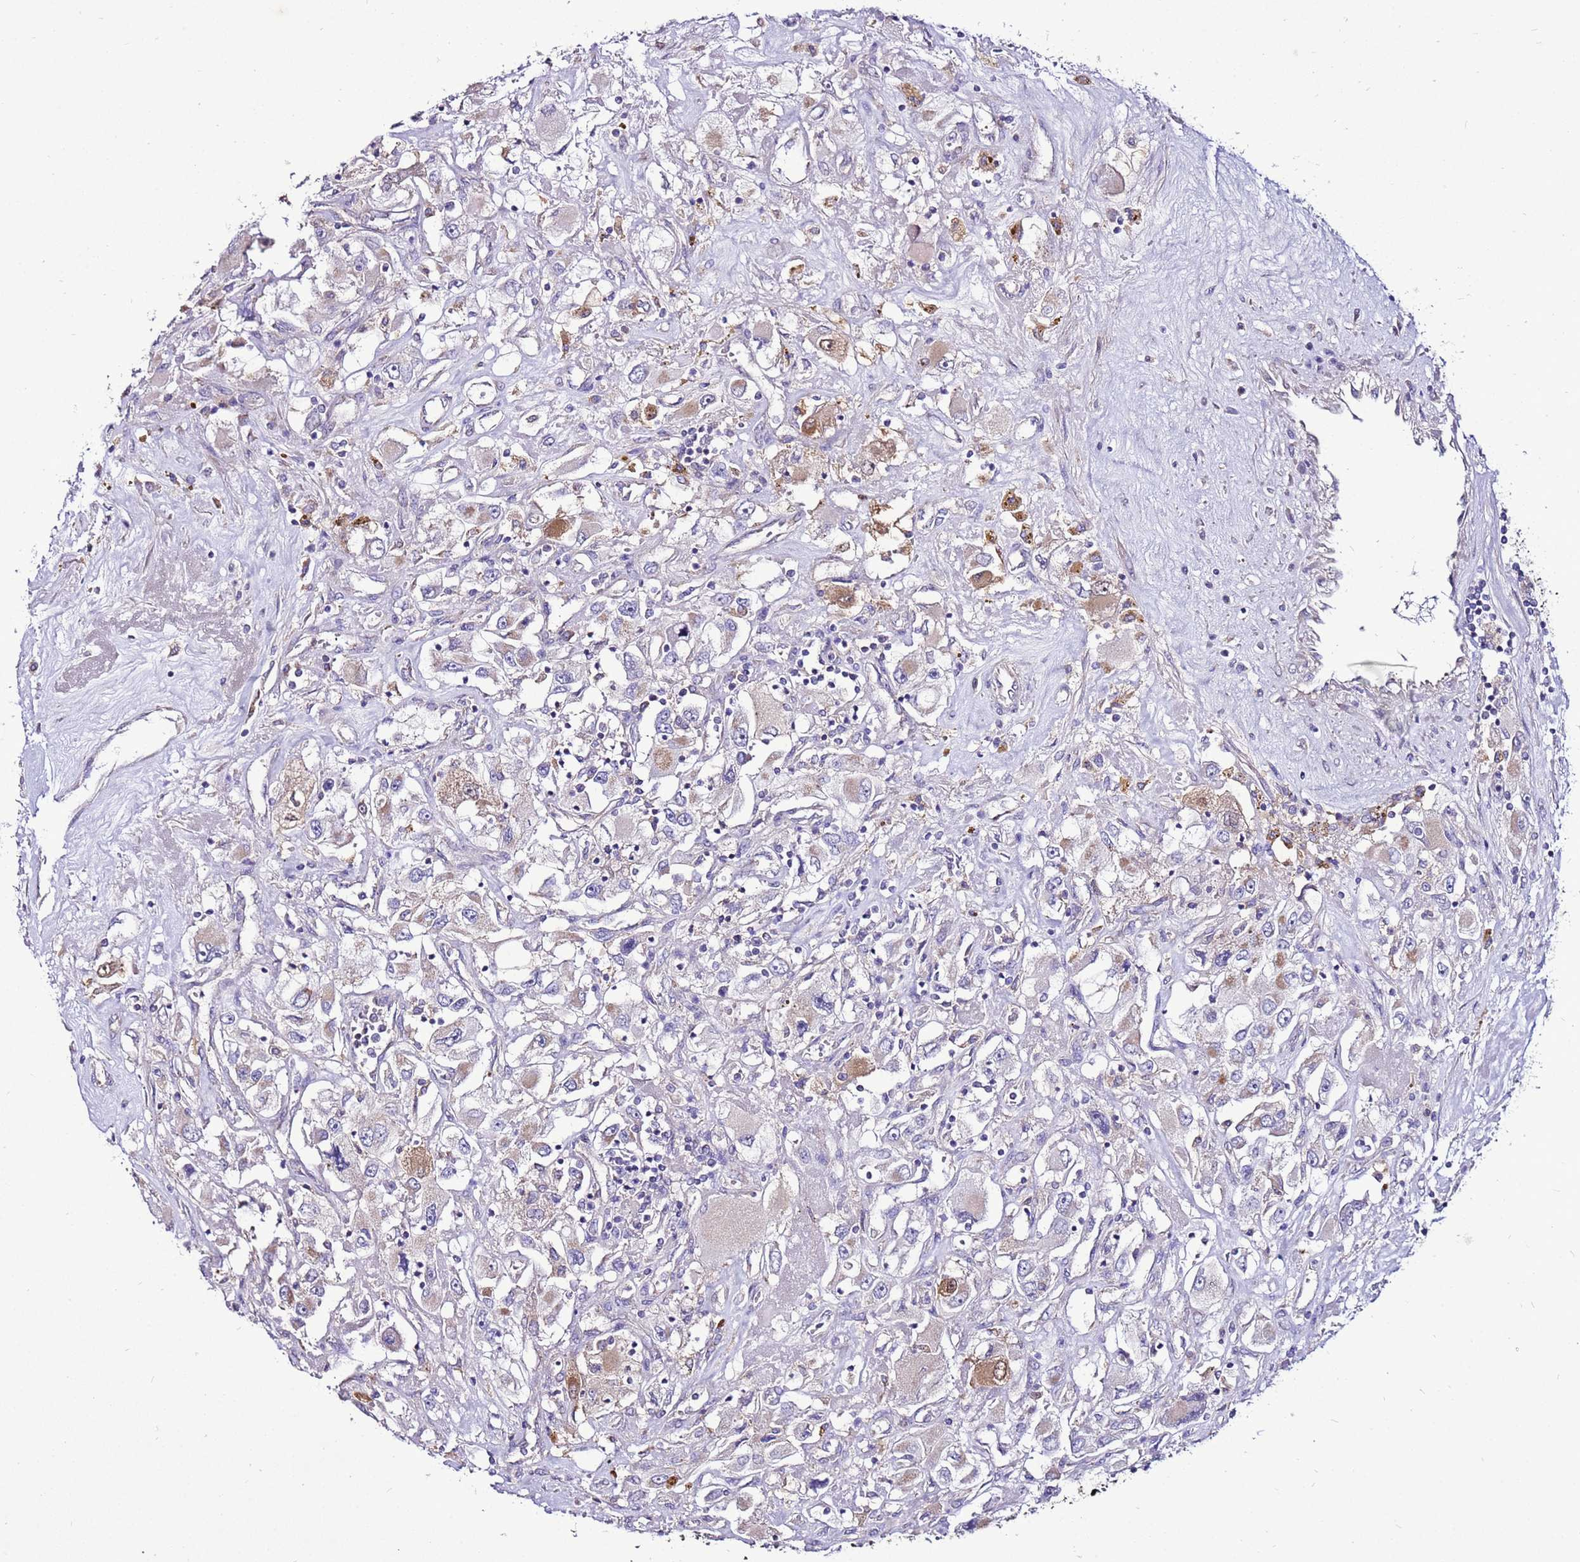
{"staining": {"intensity": "moderate", "quantity": "<25%", "location": "cytoplasmic/membranous"}, "tissue": "renal cancer", "cell_type": "Tumor cells", "image_type": "cancer", "snomed": [{"axis": "morphology", "description": "Adenocarcinoma, NOS"}, {"axis": "topography", "description": "Kidney"}], "caption": "High-power microscopy captured an IHC photomicrograph of renal cancer, revealing moderate cytoplasmic/membranous staining in approximately <25% of tumor cells. Nuclei are stained in blue.", "gene": "TMEM106C", "patient": {"sex": "female", "age": 52}}